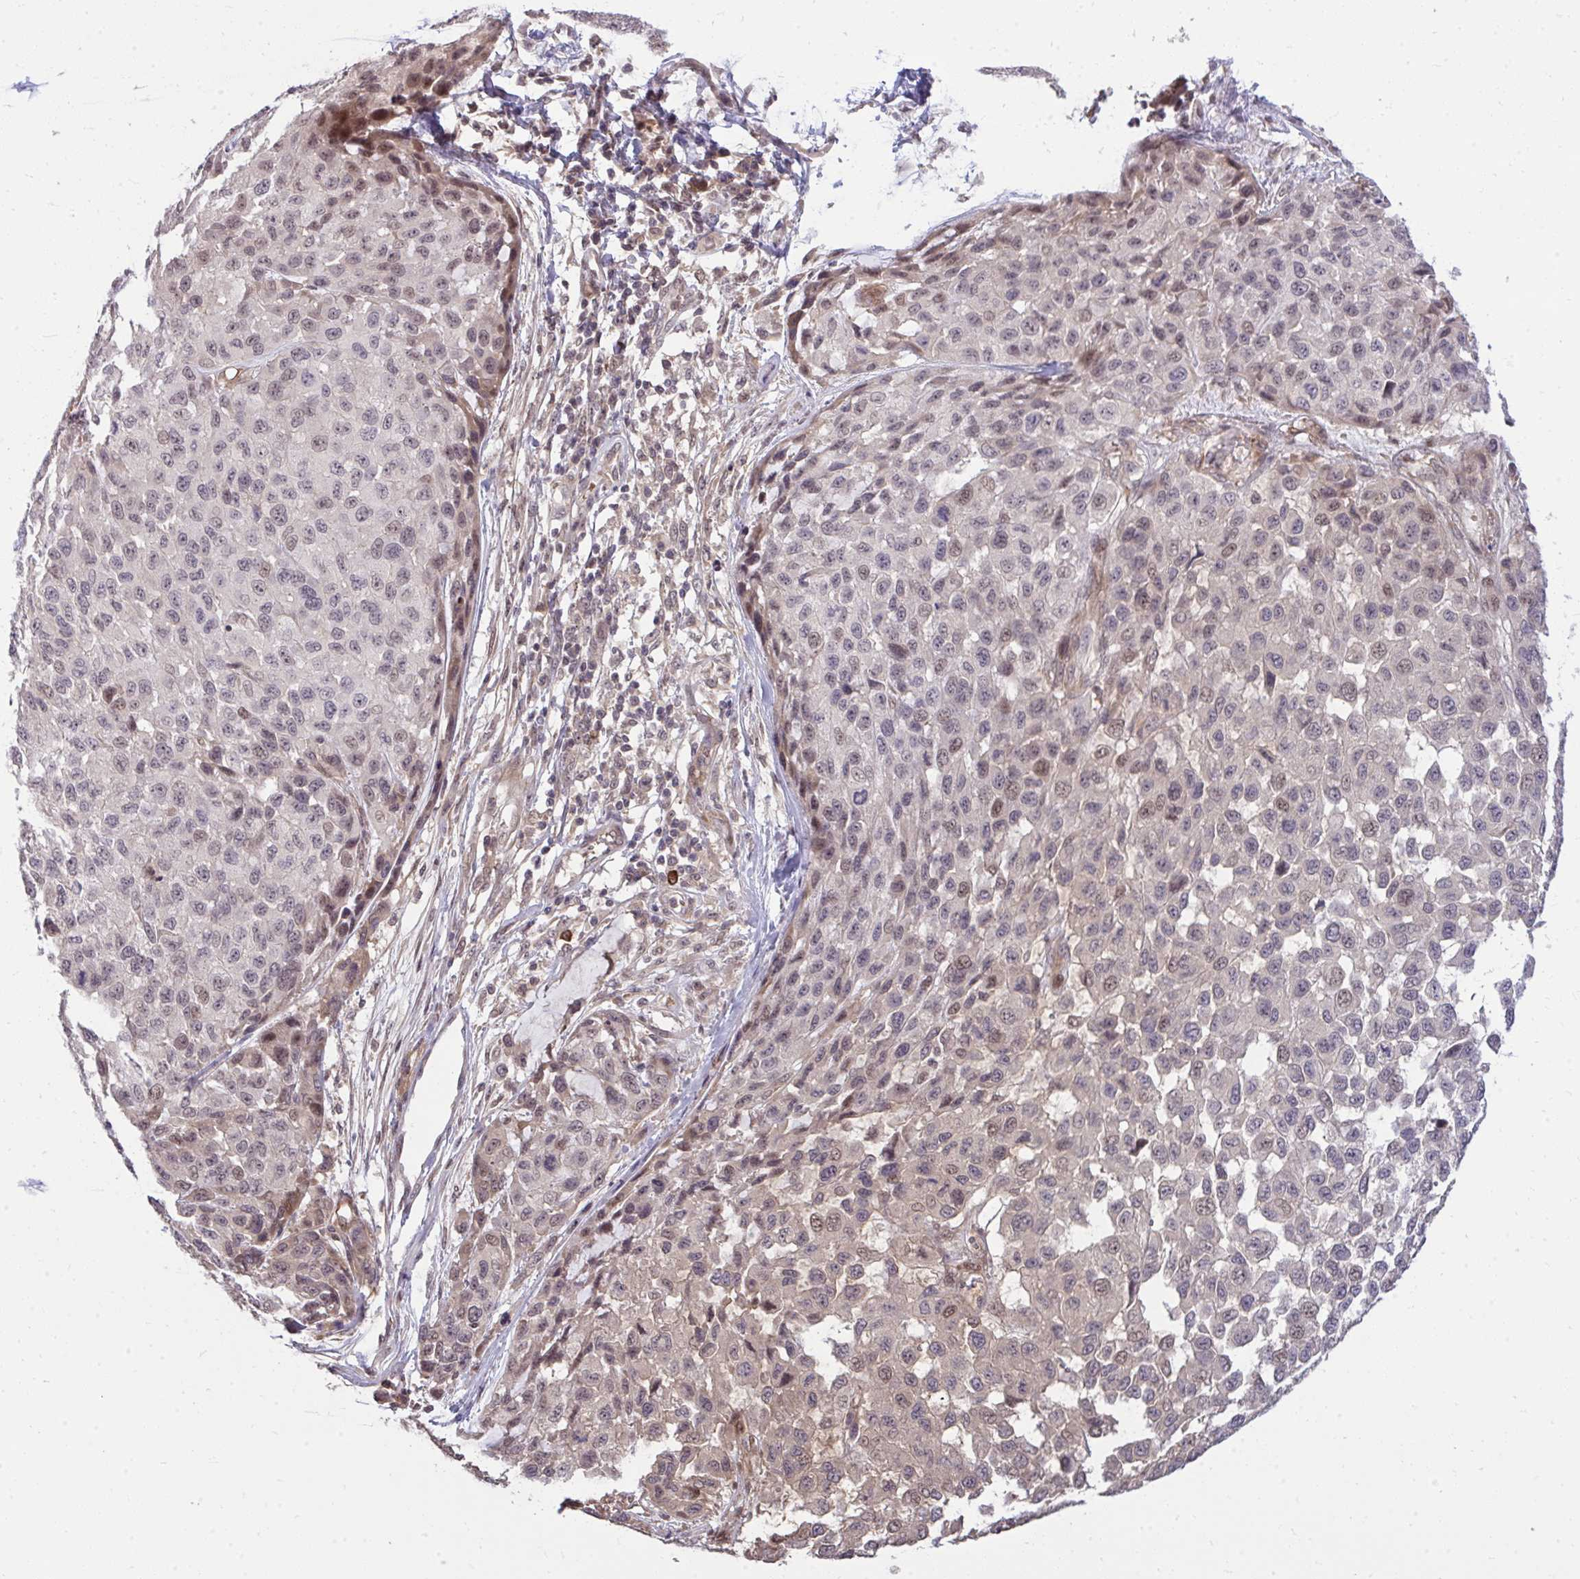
{"staining": {"intensity": "moderate", "quantity": "25%-75%", "location": "nuclear"}, "tissue": "melanoma", "cell_type": "Tumor cells", "image_type": "cancer", "snomed": [{"axis": "morphology", "description": "Malignant melanoma, NOS"}, {"axis": "topography", "description": "Skin"}], "caption": "Human malignant melanoma stained with a brown dye exhibits moderate nuclear positive expression in approximately 25%-75% of tumor cells.", "gene": "ZSCAN9", "patient": {"sex": "male", "age": 62}}